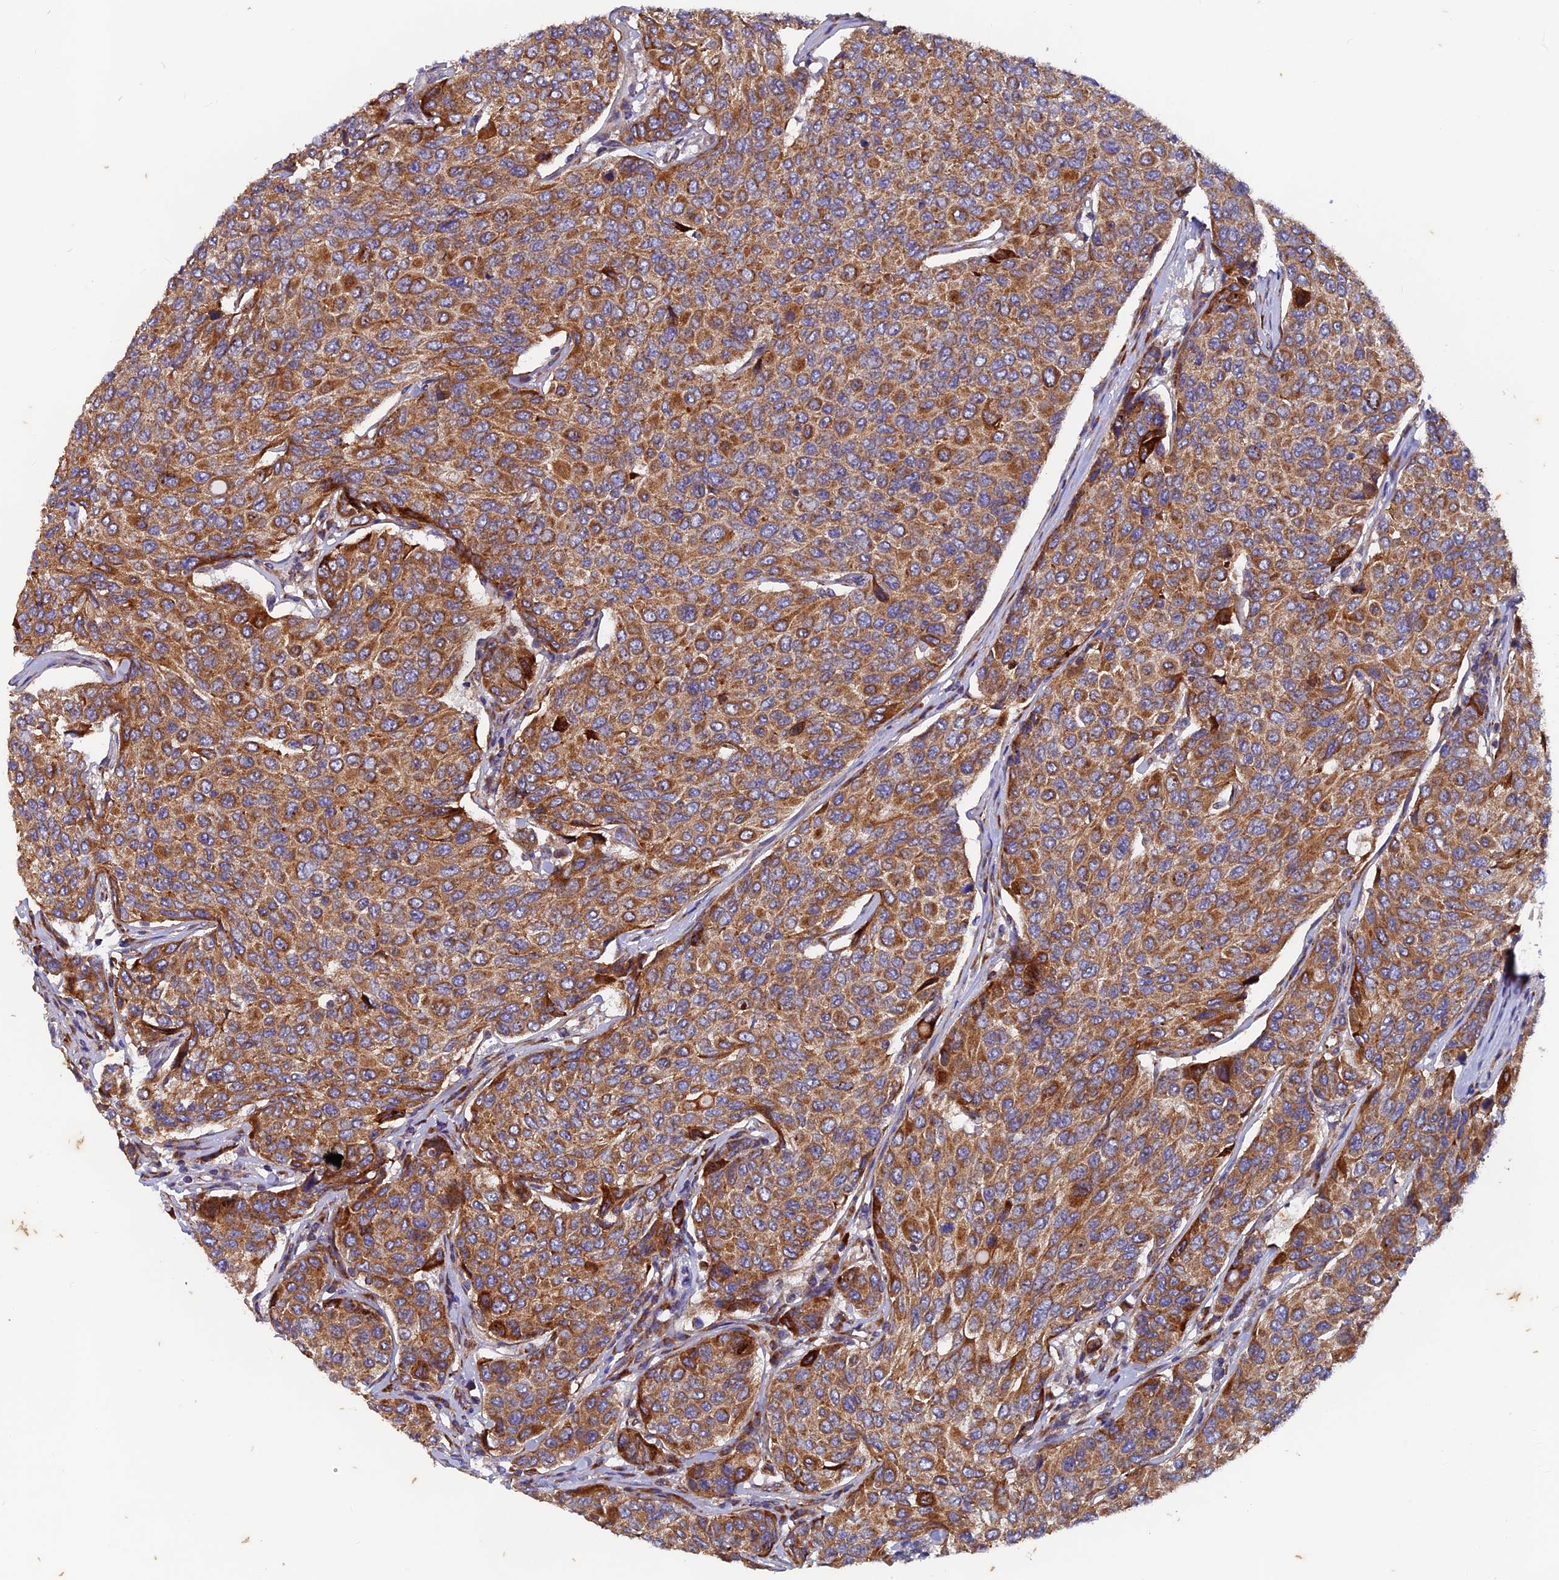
{"staining": {"intensity": "moderate", "quantity": ">75%", "location": "cytoplasmic/membranous"}, "tissue": "breast cancer", "cell_type": "Tumor cells", "image_type": "cancer", "snomed": [{"axis": "morphology", "description": "Duct carcinoma"}, {"axis": "topography", "description": "Breast"}], "caption": "Human breast cancer stained with a brown dye demonstrates moderate cytoplasmic/membranous positive staining in about >75% of tumor cells.", "gene": "AP4S1", "patient": {"sex": "female", "age": 55}}